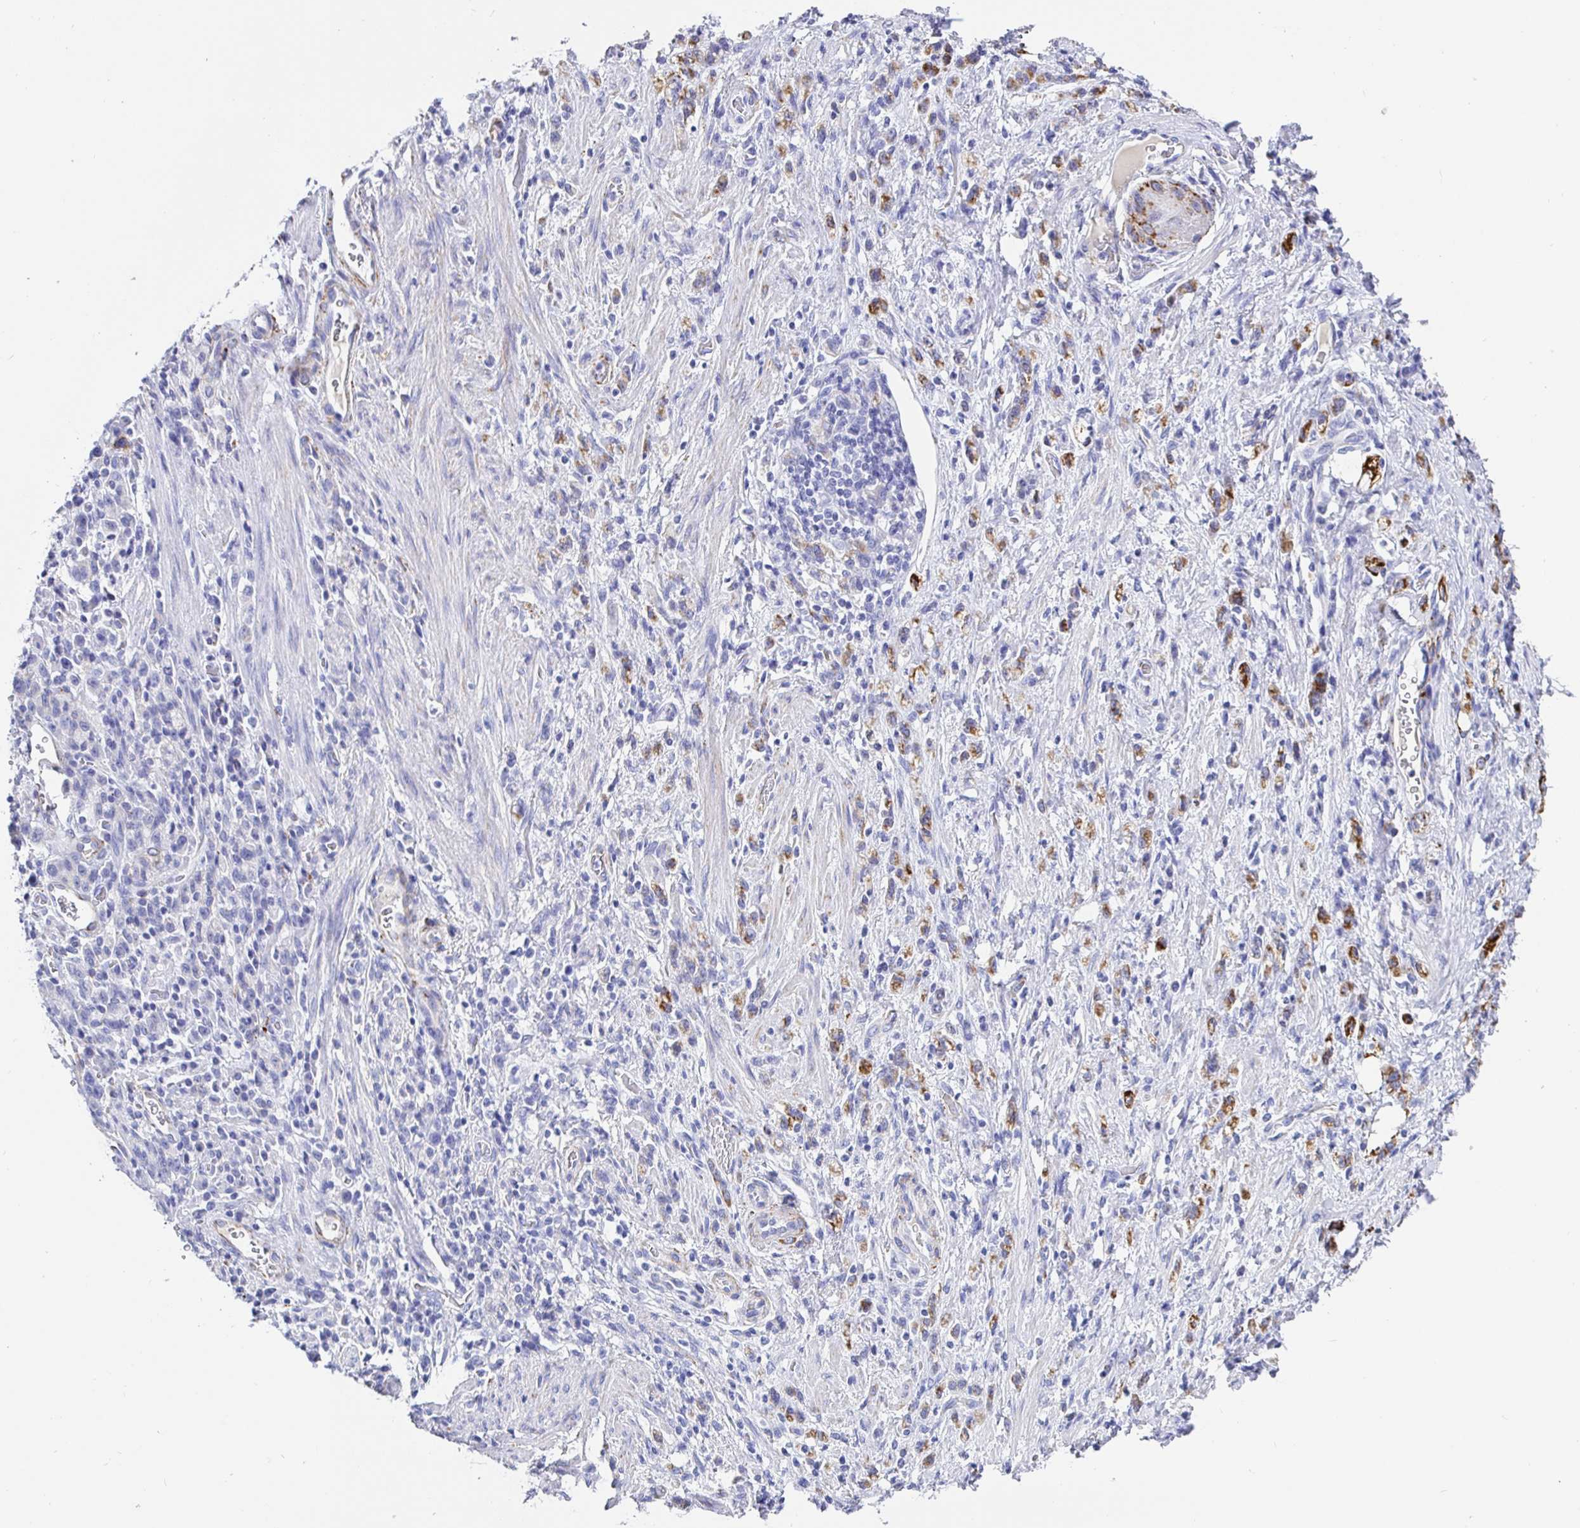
{"staining": {"intensity": "strong", "quantity": "25%-75%", "location": "cytoplasmic/membranous"}, "tissue": "stomach cancer", "cell_type": "Tumor cells", "image_type": "cancer", "snomed": [{"axis": "morphology", "description": "Adenocarcinoma, NOS"}, {"axis": "topography", "description": "Stomach"}], "caption": "Human stomach cancer (adenocarcinoma) stained with a protein marker reveals strong staining in tumor cells.", "gene": "MAOA", "patient": {"sex": "male", "age": 77}}